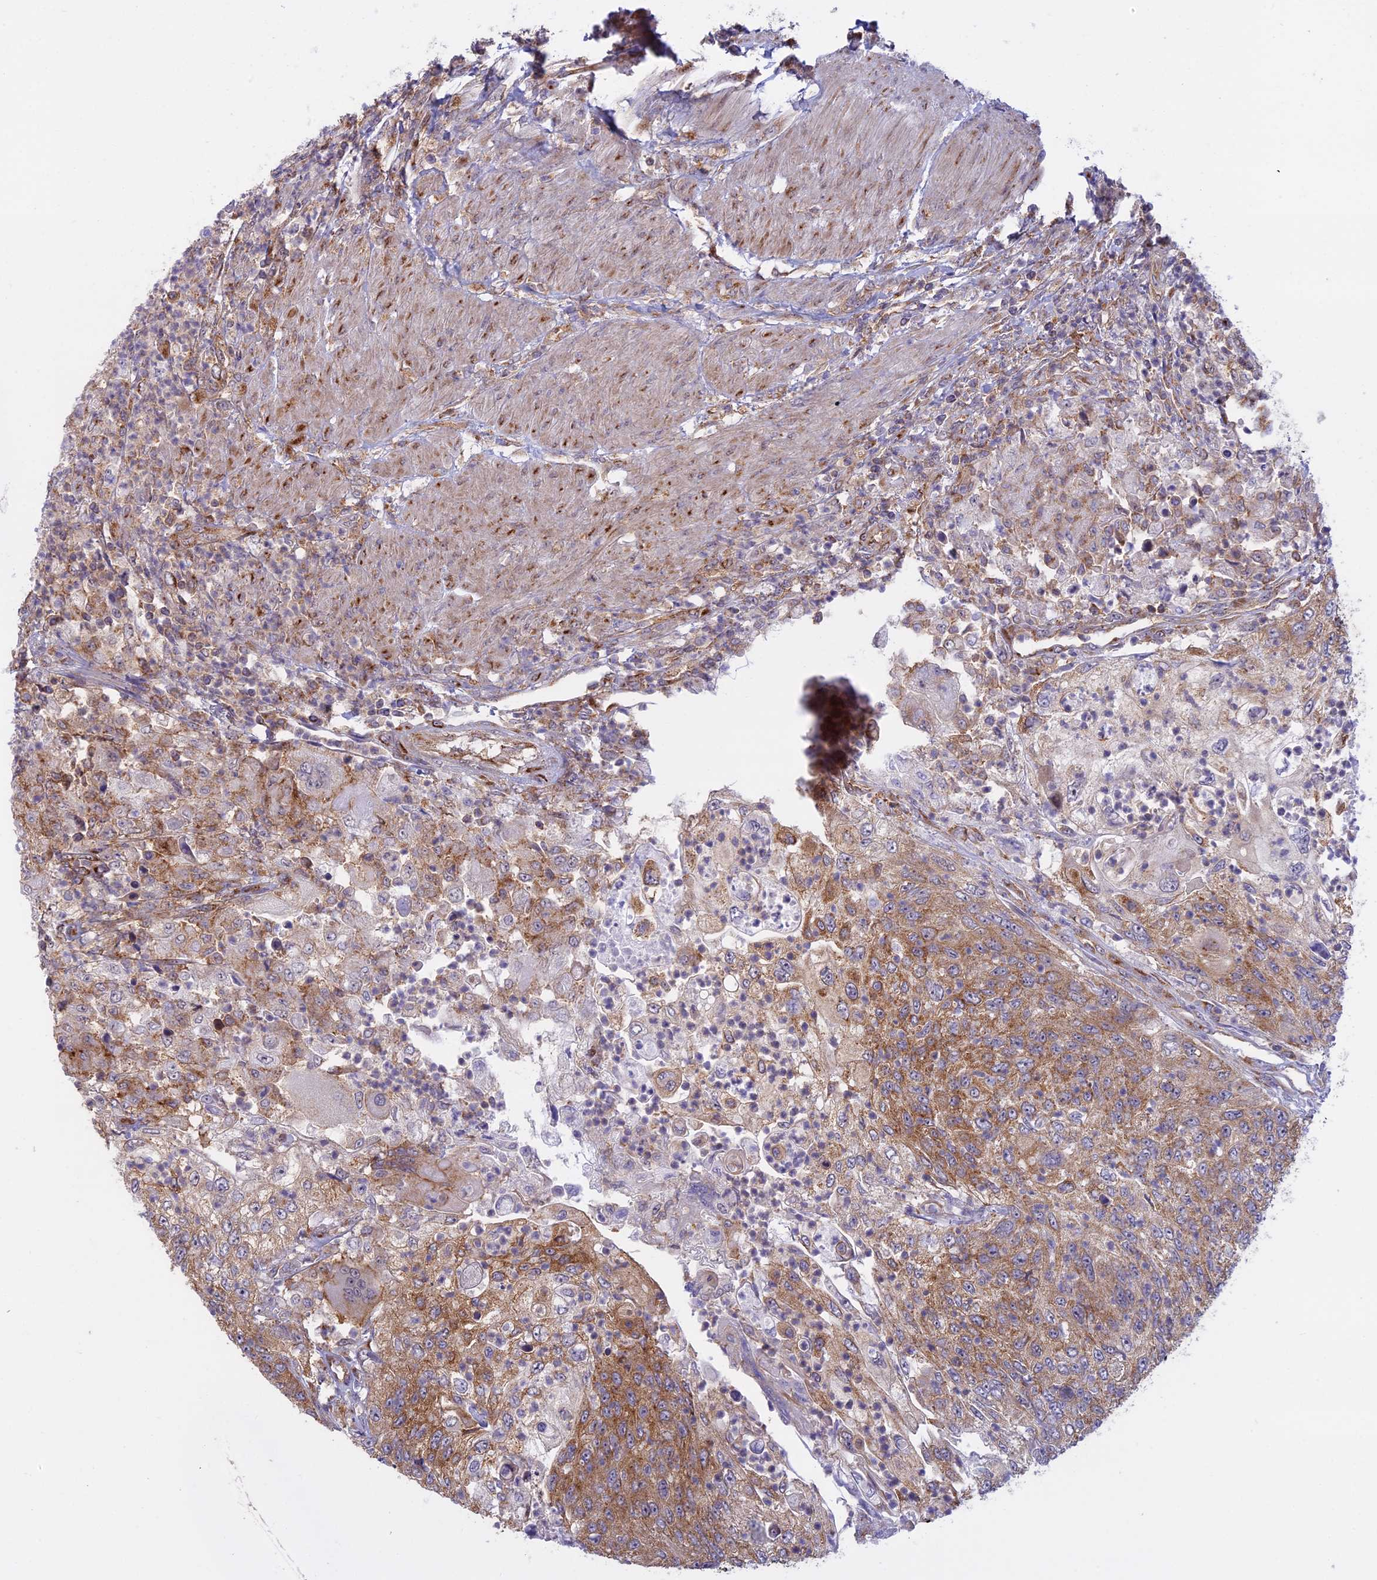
{"staining": {"intensity": "moderate", "quantity": ">75%", "location": "cytoplasmic/membranous"}, "tissue": "urothelial cancer", "cell_type": "Tumor cells", "image_type": "cancer", "snomed": [{"axis": "morphology", "description": "Urothelial carcinoma, High grade"}, {"axis": "topography", "description": "Urinary bladder"}], "caption": "A photomicrograph of urothelial carcinoma (high-grade) stained for a protein exhibits moderate cytoplasmic/membranous brown staining in tumor cells. The staining was performed using DAB to visualize the protein expression in brown, while the nuclei were stained in blue with hematoxylin (Magnification: 20x).", "gene": "CLINT1", "patient": {"sex": "female", "age": 60}}